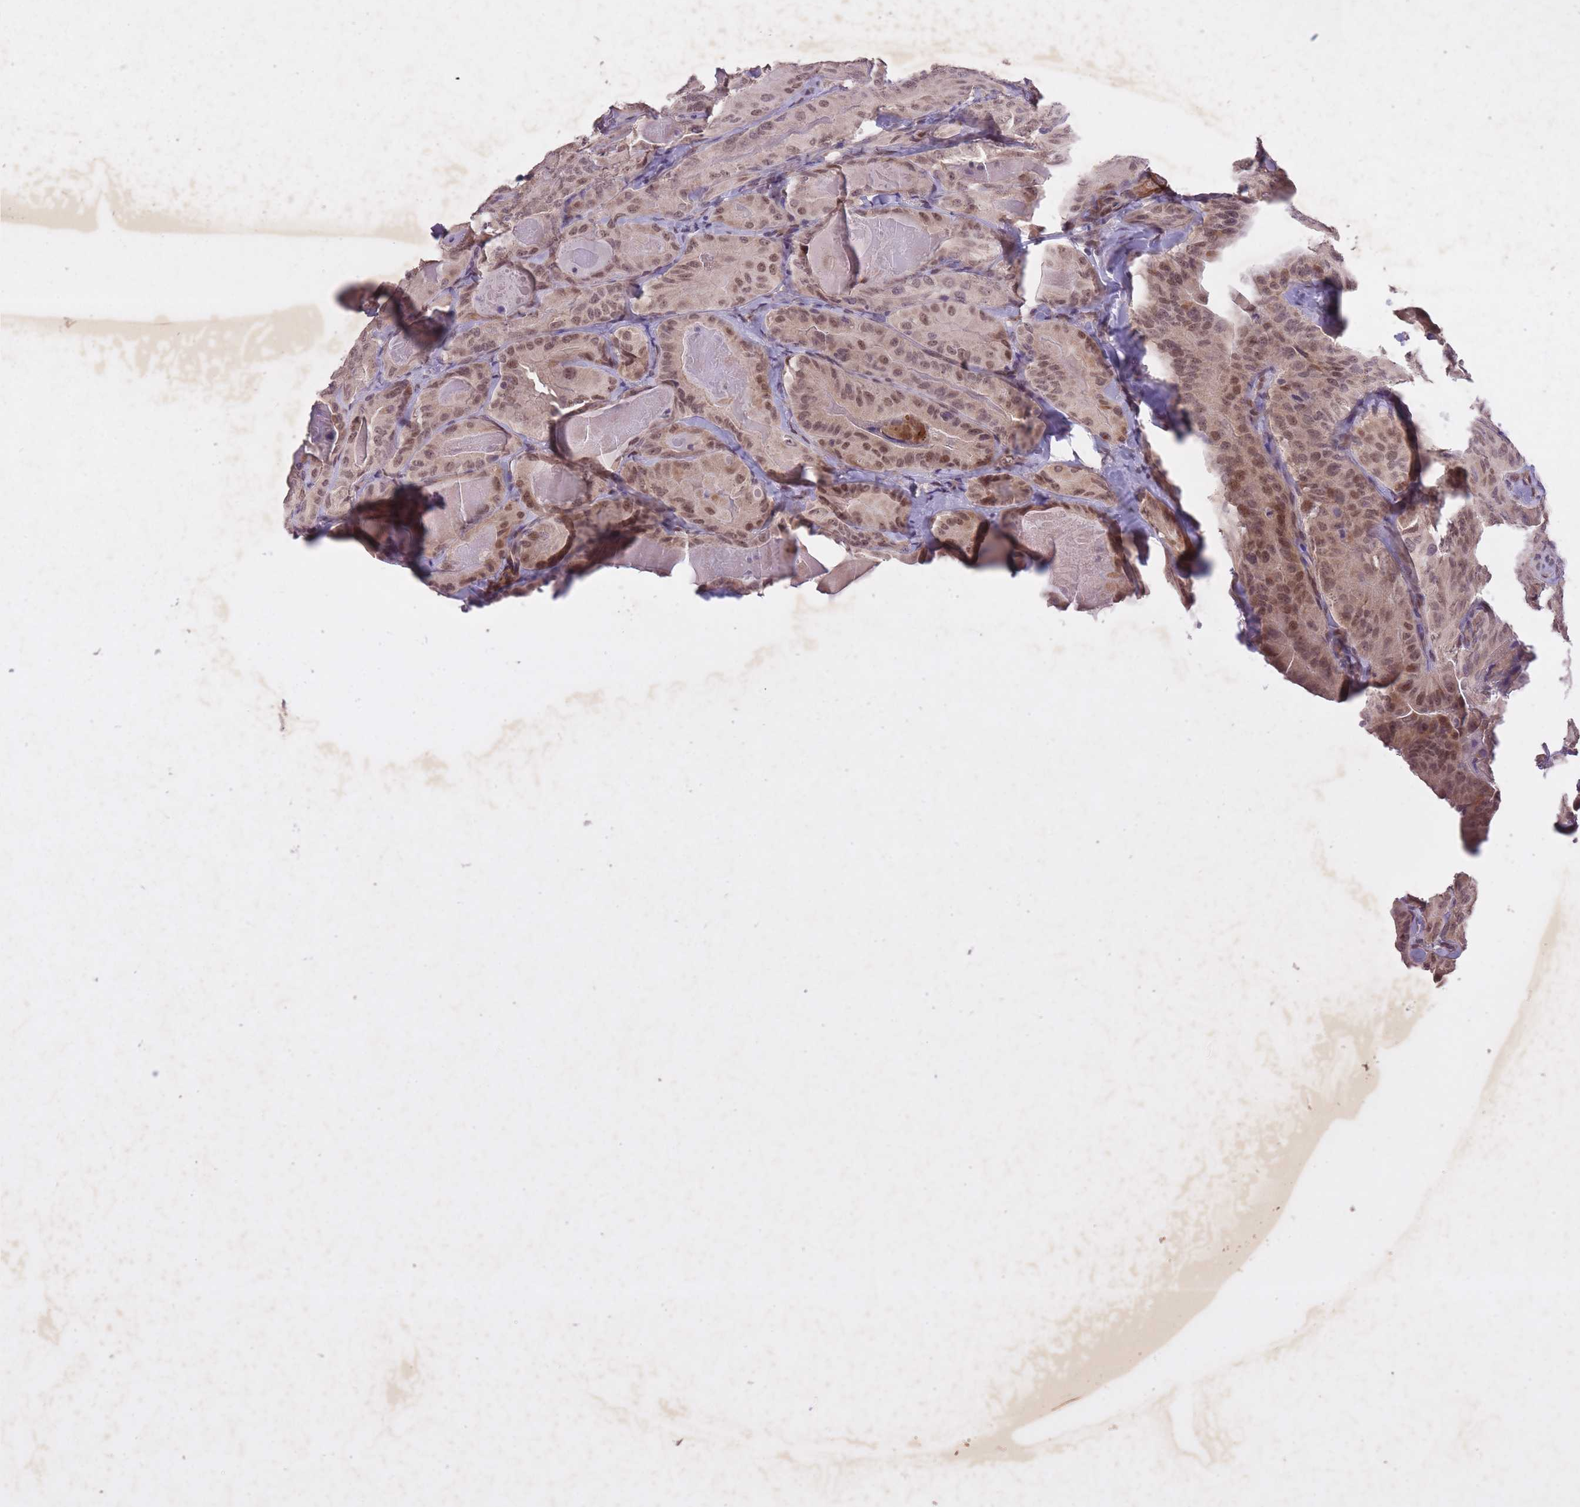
{"staining": {"intensity": "moderate", "quantity": ">75%", "location": "nuclear"}, "tissue": "thyroid cancer", "cell_type": "Tumor cells", "image_type": "cancer", "snomed": [{"axis": "morphology", "description": "Papillary adenocarcinoma, NOS"}, {"axis": "topography", "description": "Thyroid gland"}], "caption": "Tumor cells reveal medium levels of moderate nuclear positivity in approximately >75% of cells in thyroid cancer (papillary adenocarcinoma). Using DAB (3,3'-diaminobenzidine) (brown) and hematoxylin (blue) stains, captured at high magnification using brightfield microscopy.", "gene": "CBX6", "patient": {"sex": "female", "age": 68}}